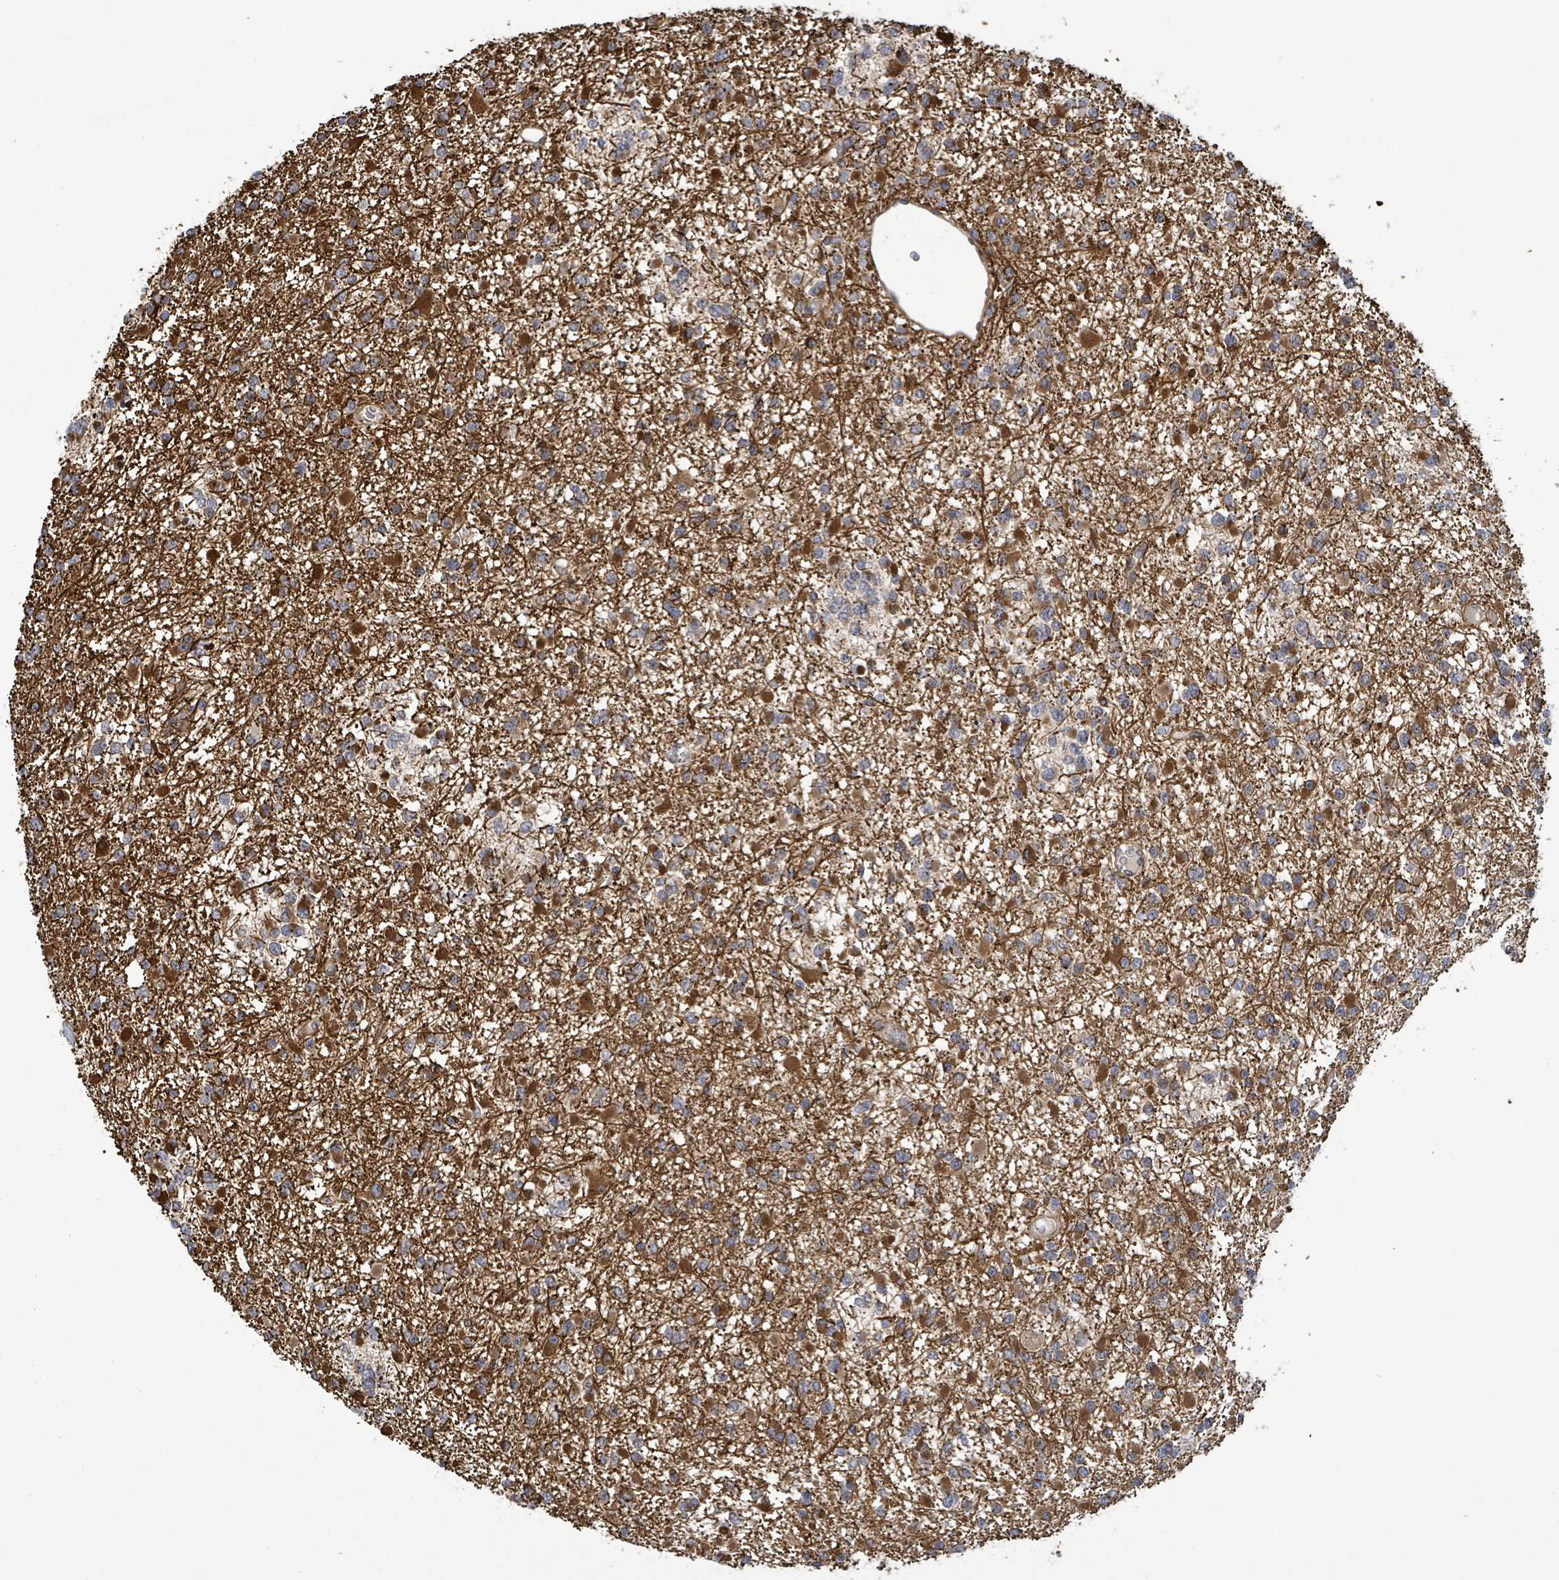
{"staining": {"intensity": "strong", "quantity": "25%-75%", "location": "cytoplasmic/membranous"}, "tissue": "glioma", "cell_type": "Tumor cells", "image_type": "cancer", "snomed": [{"axis": "morphology", "description": "Glioma, malignant, Low grade"}, {"axis": "topography", "description": "Brain"}], "caption": "Malignant glioma (low-grade) was stained to show a protein in brown. There is high levels of strong cytoplasmic/membranous staining in approximately 25%-75% of tumor cells.", "gene": "MAP3K6", "patient": {"sex": "female", "age": 22}}